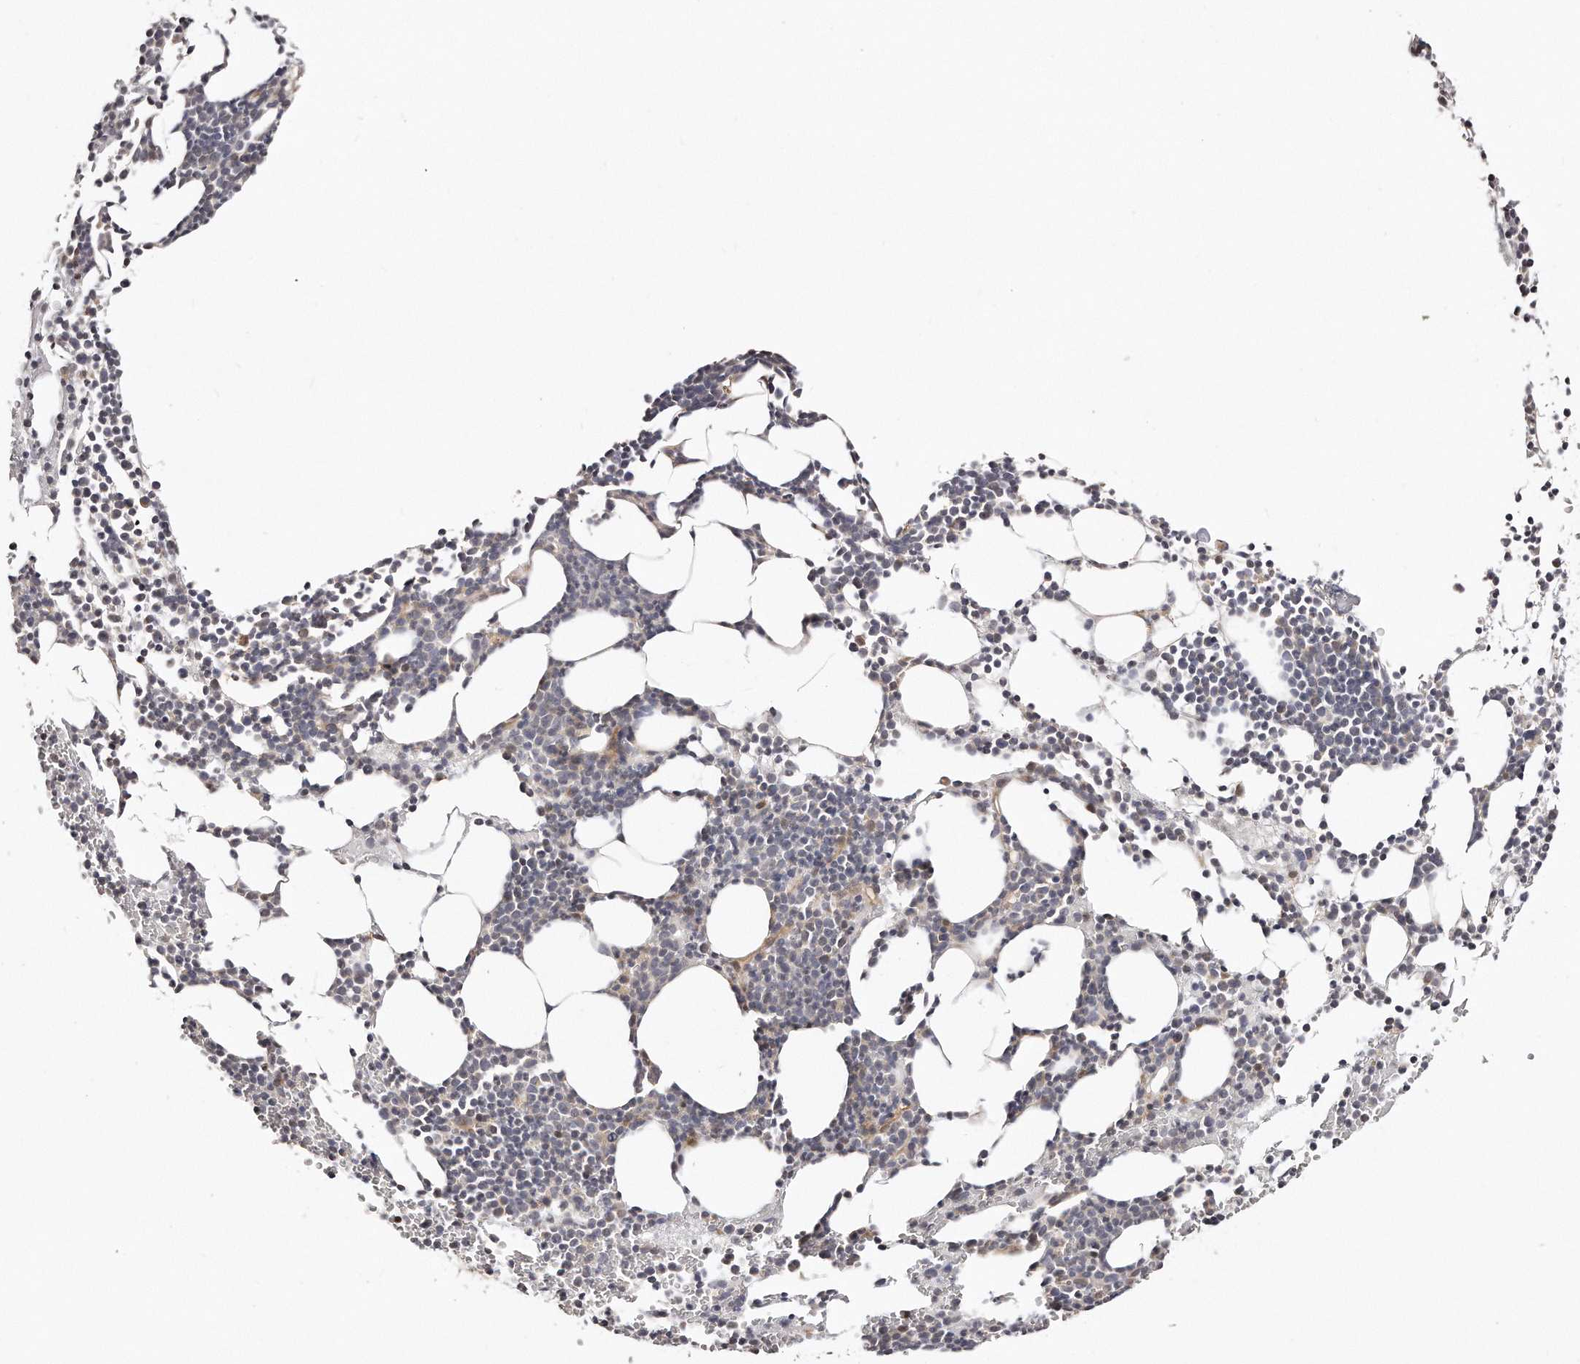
{"staining": {"intensity": "moderate", "quantity": "<25%", "location": "cytoplasmic/membranous"}, "tissue": "bone marrow", "cell_type": "Hematopoietic cells", "image_type": "normal", "snomed": [{"axis": "morphology", "description": "Normal tissue, NOS"}, {"axis": "topography", "description": "Bone marrow"}], "caption": "Normal bone marrow was stained to show a protein in brown. There is low levels of moderate cytoplasmic/membranous positivity in approximately <25% of hematopoietic cells. (brown staining indicates protein expression, while blue staining denotes nuclei).", "gene": "GBP4", "patient": {"sex": "female", "age": 67}}